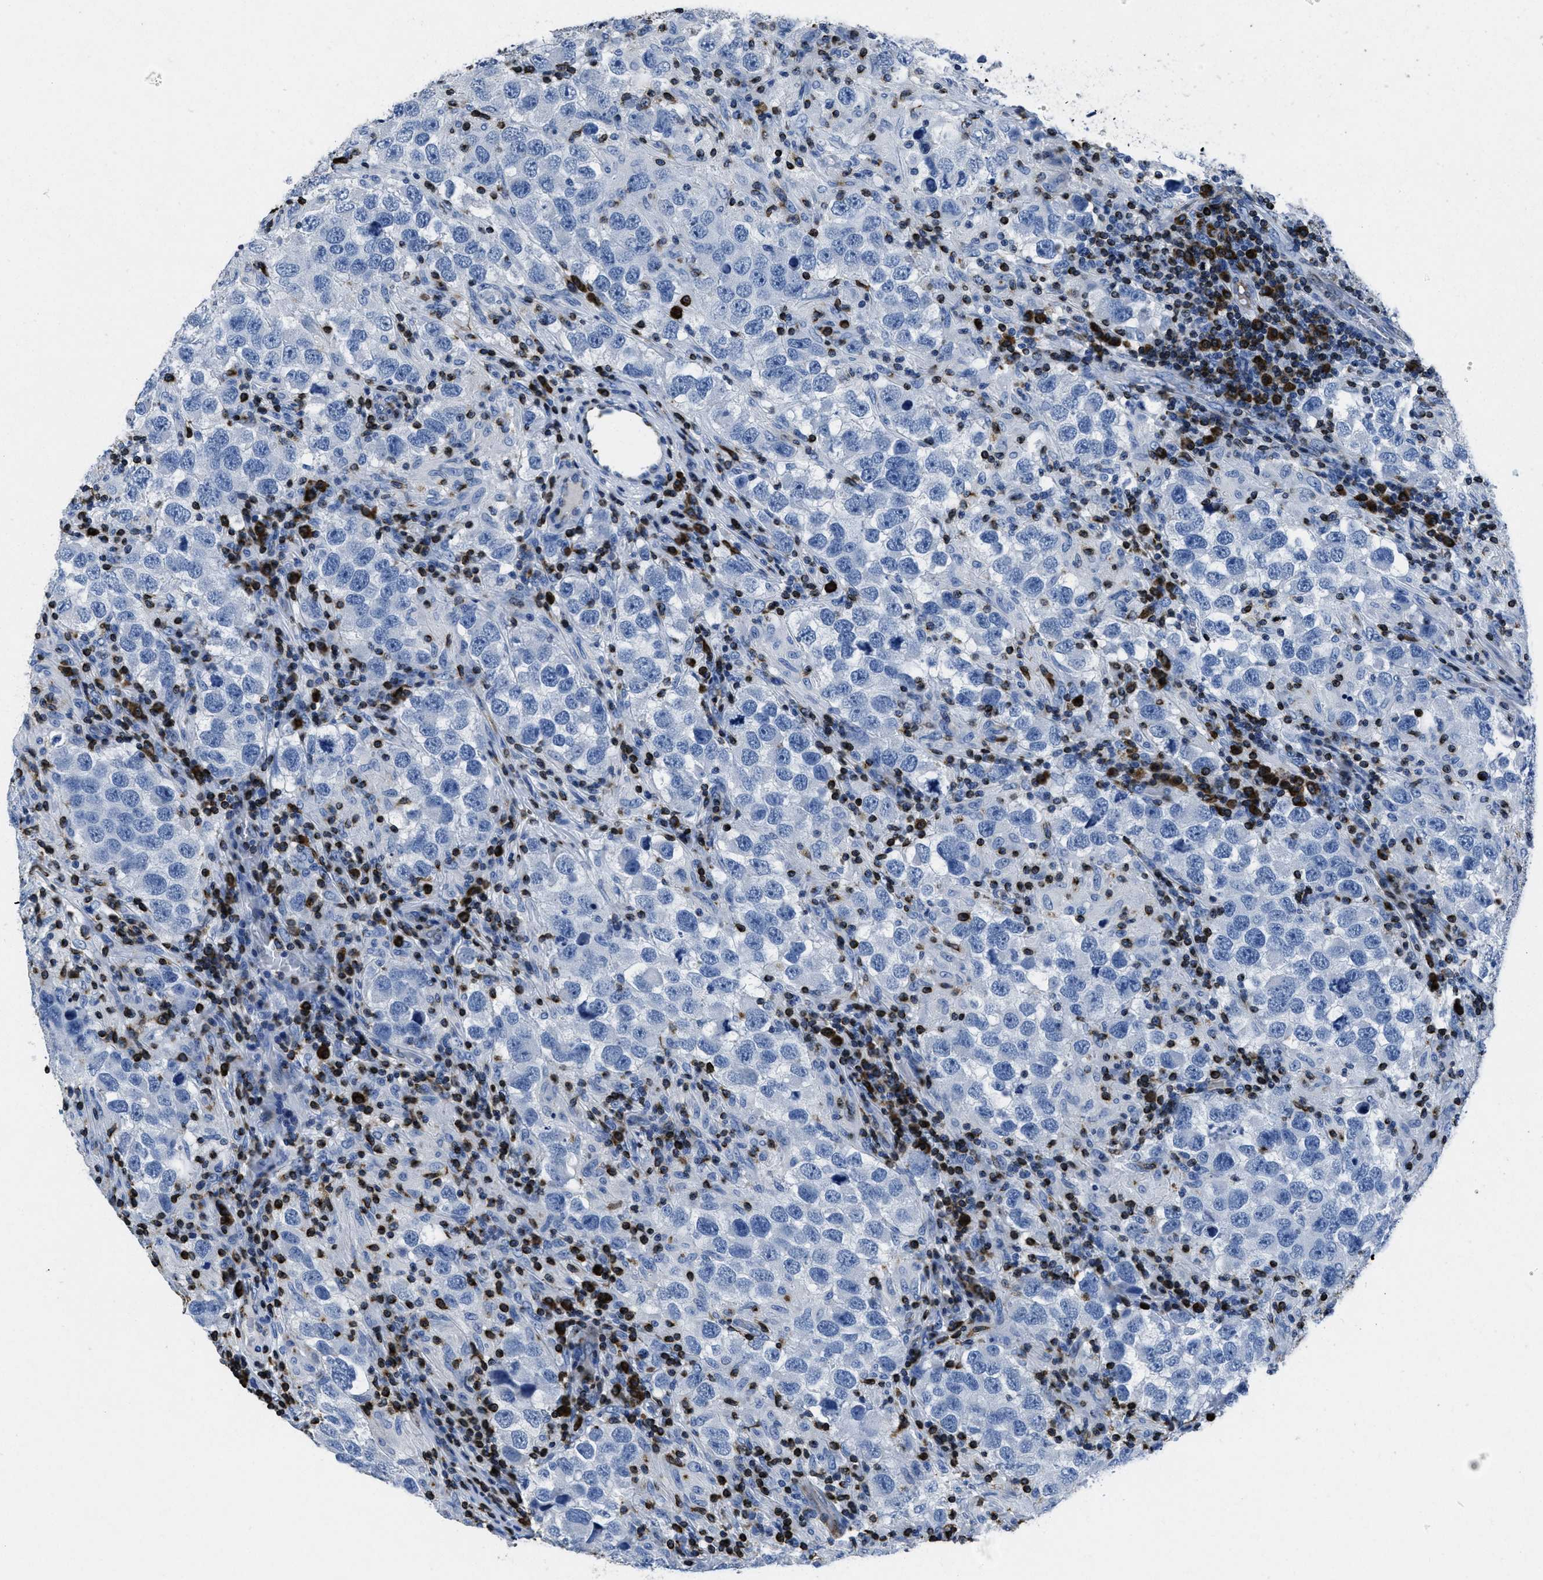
{"staining": {"intensity": "negative", "quantity": "none", "location": "none"}, "tissue": "testis cancer", "cell_type": "Tumor cells", "image_type": "cancer", "snomed": [{"axis": "morphology", "description": "Carcinoma, Embryonal, NOS"}, {"axis": "topography", "description": "Testis"}], "caption": "An IHC photomicrograph of embryonal carcinoma (testis) is shown. There is no staining in tumor cells of embryonal carcinoma (testis).", "gene": "ITGA3", "patient": {"sex": "male", "age": 21}}